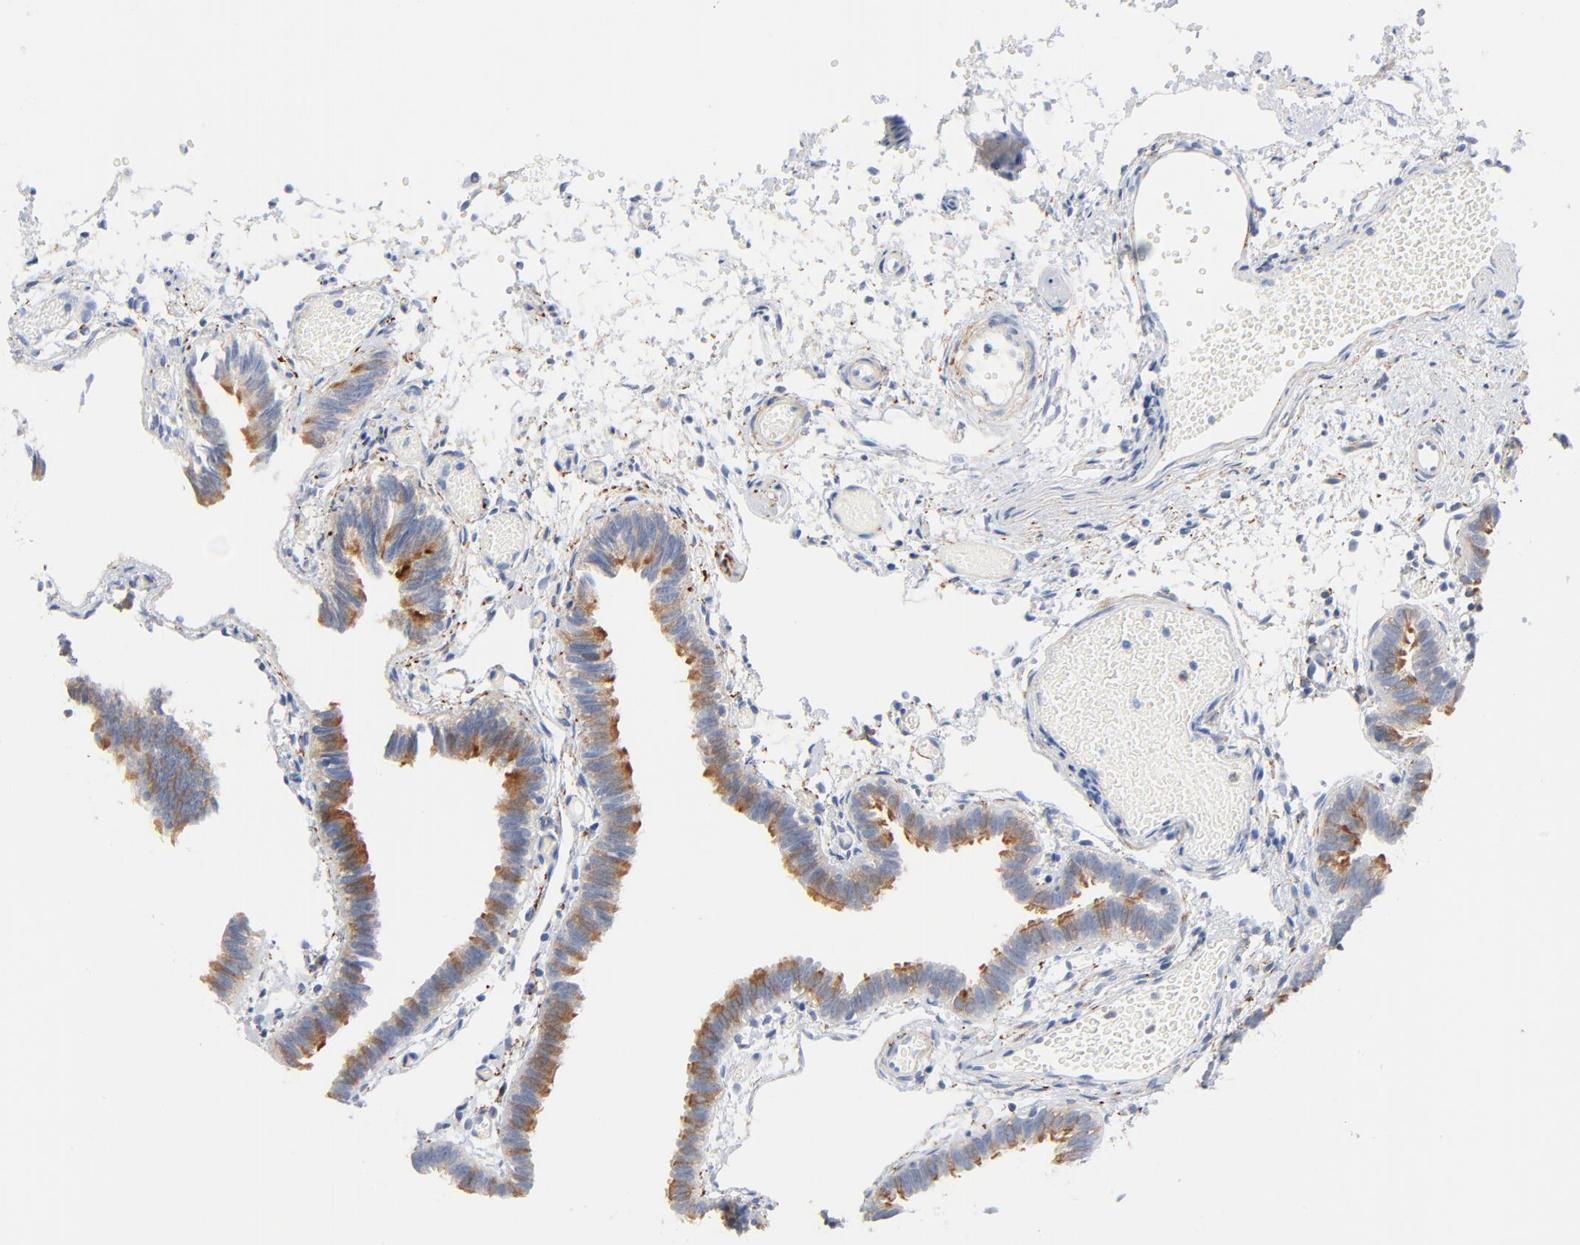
{"staining": {"intensity": "moderate", "quantity": "25%-75%", "location": "cytoplasmic/membranous"}, "tissue": "fallopian tube", "cell_type": "Glandular cells", "image_type": "normal", "snomed": [{"axis": "morphology", "description": "Normal tissue, NOS"}, {"axis": "topography", "description": "Fallopian tube"}], "caption": "Fallopian tube stained with DAB (3,3'-diaminobenzidine) immunohistochemistry (IHC) exhibits medium levels of moderate cytoplasmic/membranous expression in approximately 25%-75% of glandular cells. (DAB (3,3'-diaminobenzidine) IHC, brown staining for protein, blue staining for nuclei).", "gene": "IFT43", "patient": {"sex": "female", "age": 29}}